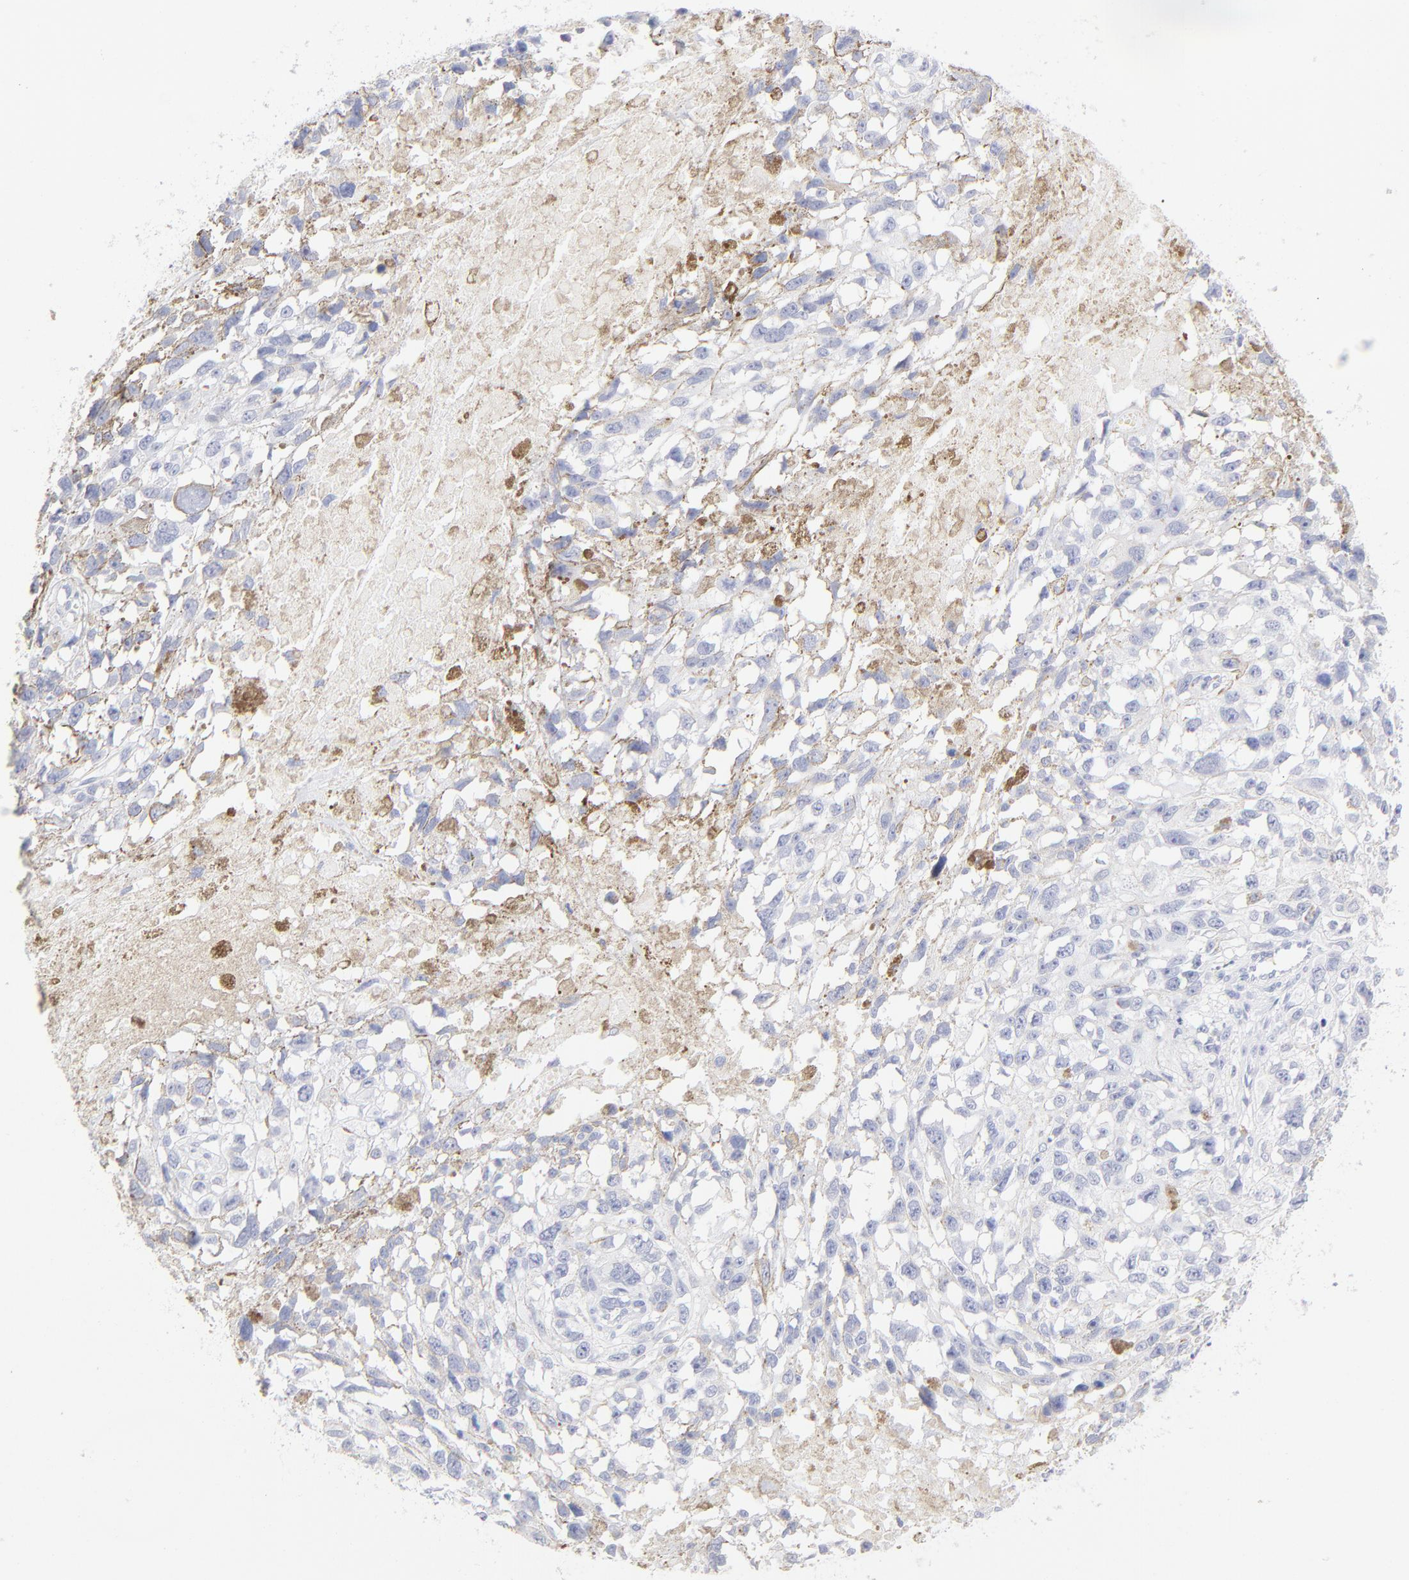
{"staining": {"intensity": "negative", "quantity": "none", "location": "none"}, "tissue": "melanoma", "cell_type": "Tumor cells", "image_type": "cancer", "snomed": [{"axis": "morphology", "description": "Malignant melanoma, Metastatic site"}, {"axis": "topography", "description": "Lymph node"}], "caption": "IHC of human melanoma shows no expression in tumor cells.", "gene": "ARG1", "patient": {"sex": "male", "age": 59}}